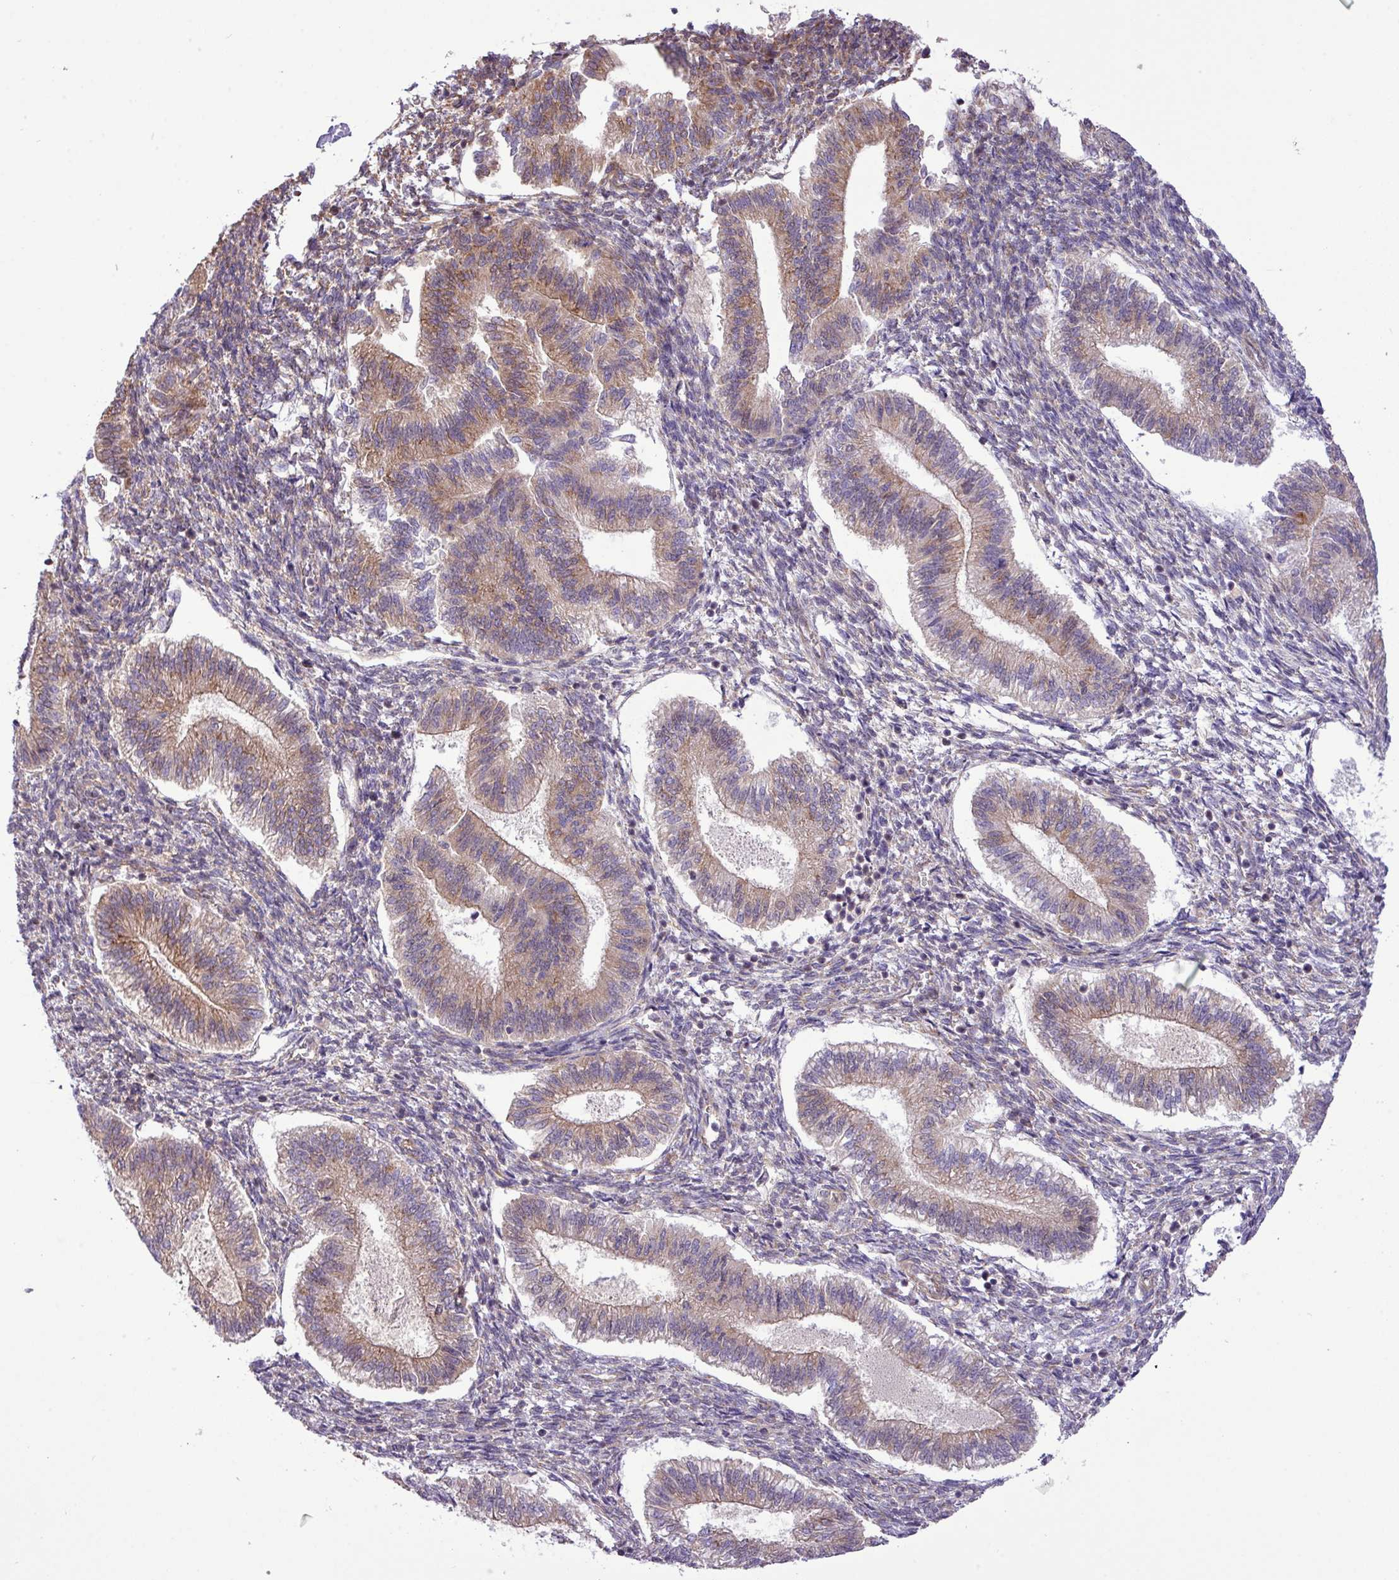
{"staining": {"intensity": "negative", "quantity": "none", "location": "none"}, "tissue": "endometrium", "cell_type": "Cells in endometrial stroma", "image_type": "normal", "snomed": [{"axis": "morphology", "description": "Normal tissue, NOS"}, {"axis": "topography", "description": "Endometrium"}], "caption": "High magnification brightfield microscopy of normal endometrium stained with DAB (3,3'-diaminobenzidine) (brown) and counterstained with hematoxylin (blue): cells in endometrial stroma show no significant expression.", "gene": "FAM222B", "patient": {"sex": "female", "age": 25}}